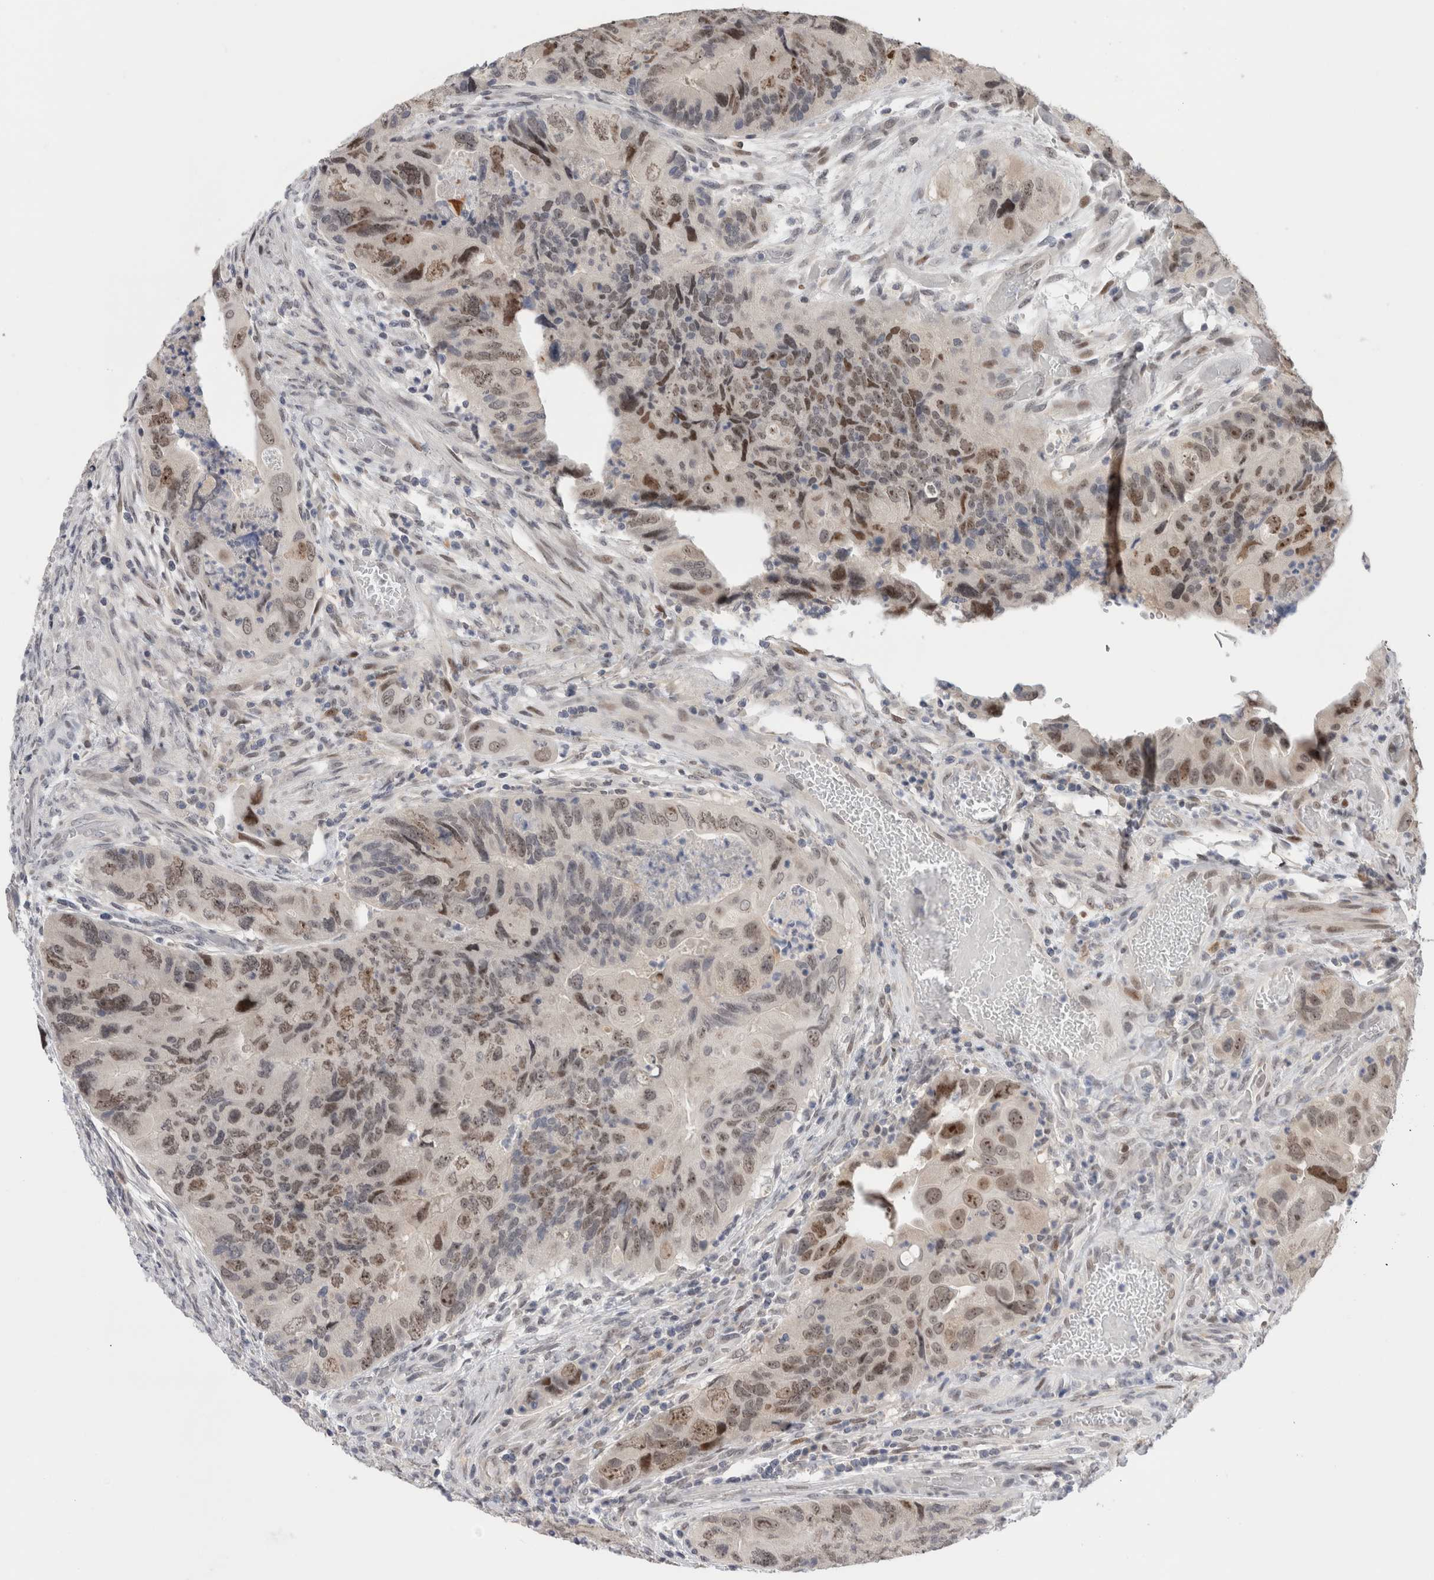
{"staining": {"intensity": "moderate", "quantity": "25%-75%", "location": "nuclear"}, "tissue": "colorectal cancer", "cell_type": "Tumor cells", "image_type": "cancer", "snomed": [{"axis": "morphology", "description": "Adenocarcinoma, NOS"}, {"axis": "topography", "description": "Rectum"}], "caption": "Colorectal adenocarcinoma tissue demonstrates moderate nuclear positivity in about 25%-75% of tumor cells", "gene": "ZNF521", "patient": {"sex": "male", "age": 63}}